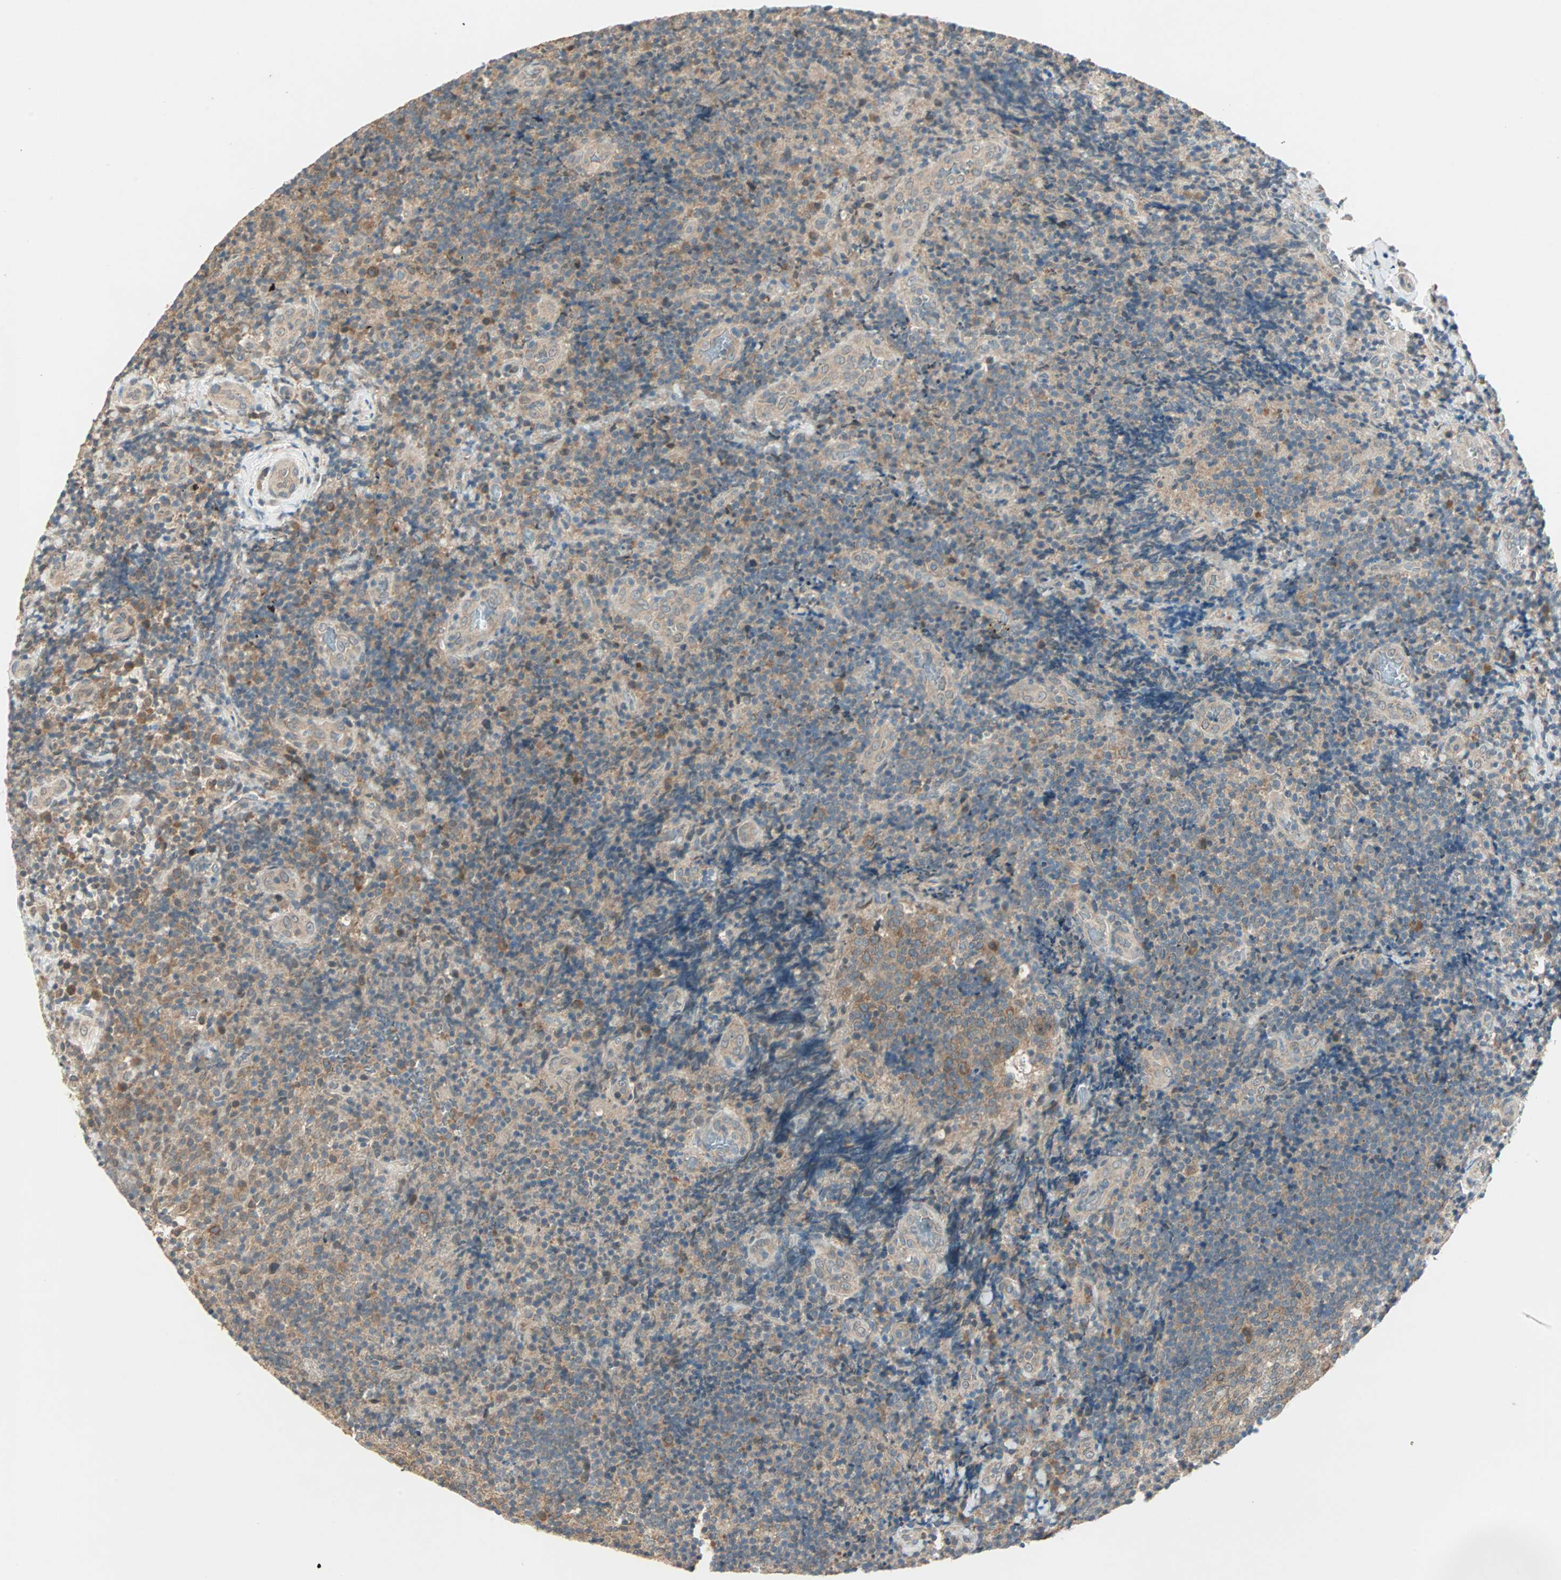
{"staining": {"intensity": "moderate", "quantity": ">75%", "location": "cytoplasmic/membranous"}, "tissue": "lymphoma", "cell_type": "Tumor cells", "image_type": "cancer", "snomed": [{"axis": "morphology", "description": "Malignant lymphoma, non-Hodgkin's type, High grade"}, {"axis": "topography", "description": "Tonsil"}], "caption": "Moderate cytoplasmic/membranous positivity is seen in about >75% of tumor cells in lymphoma. (brown staining indicates protein expression, while blue staining denotes nuclei).", "gene": "TTF2", "patient": {"sex": "female", "age": 36}}